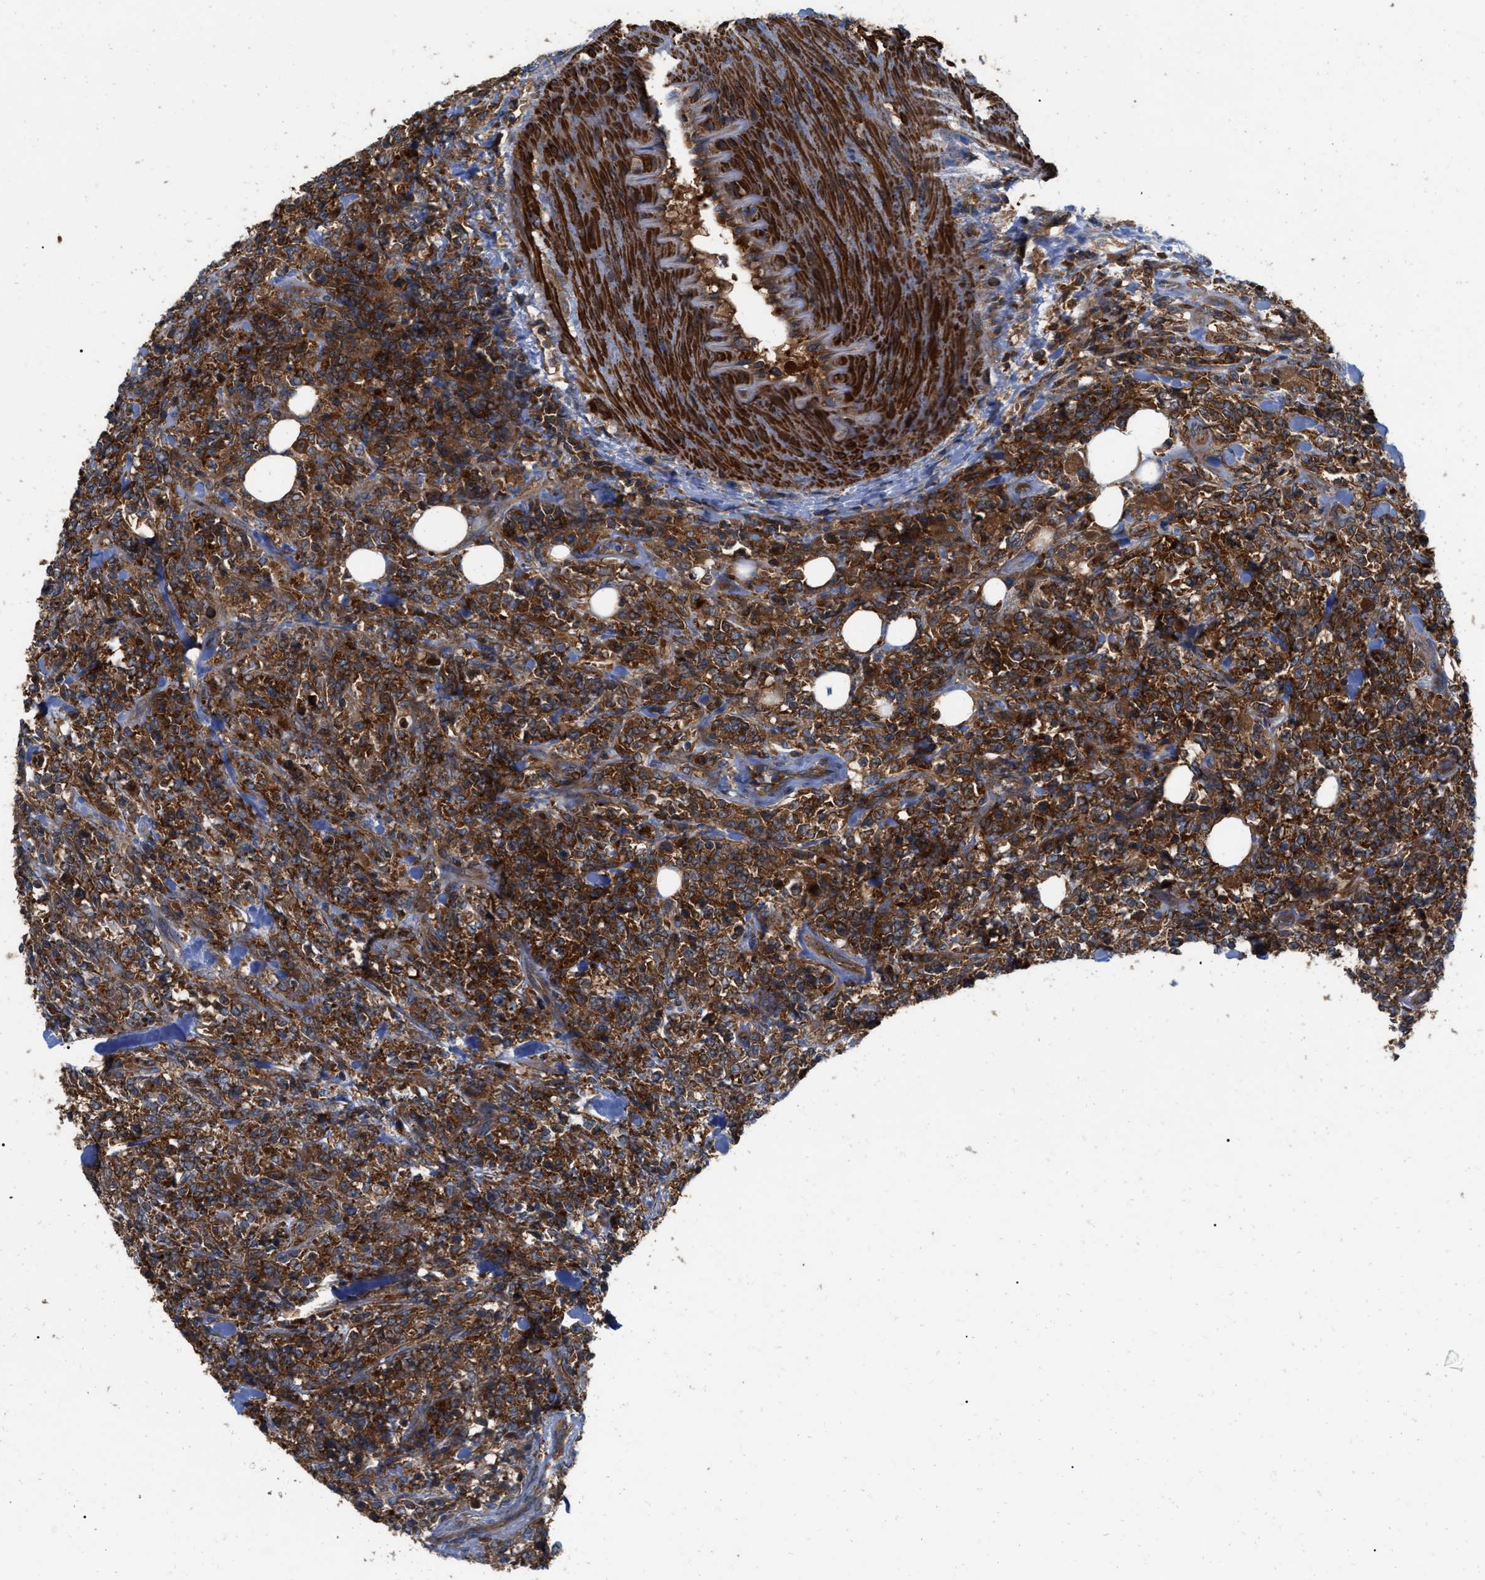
{"staining": {"intensity": "strong", "quantity": ">75%", "location": "cytoplasmic/membranous"}, "tissue": "lymphoma", "cell_type": "Tumor cells", "image_type": "cancer", "snomed": [{"axis": "morphology", "description": "Malignant lymphoma, non-Hodgkin's type, High grade"}, {"axis": "topography", "description": "Soft tissue"}], "caption": "DAB (3,3'-diaminobenzidine) immunohistochemical staining of lymphoma exhibits strong cytoplasmic/membranous protein positivity in about >75% of tumor cells.", "gene": "RABEP1", "patient": {"sex": "male", "age": 18}}